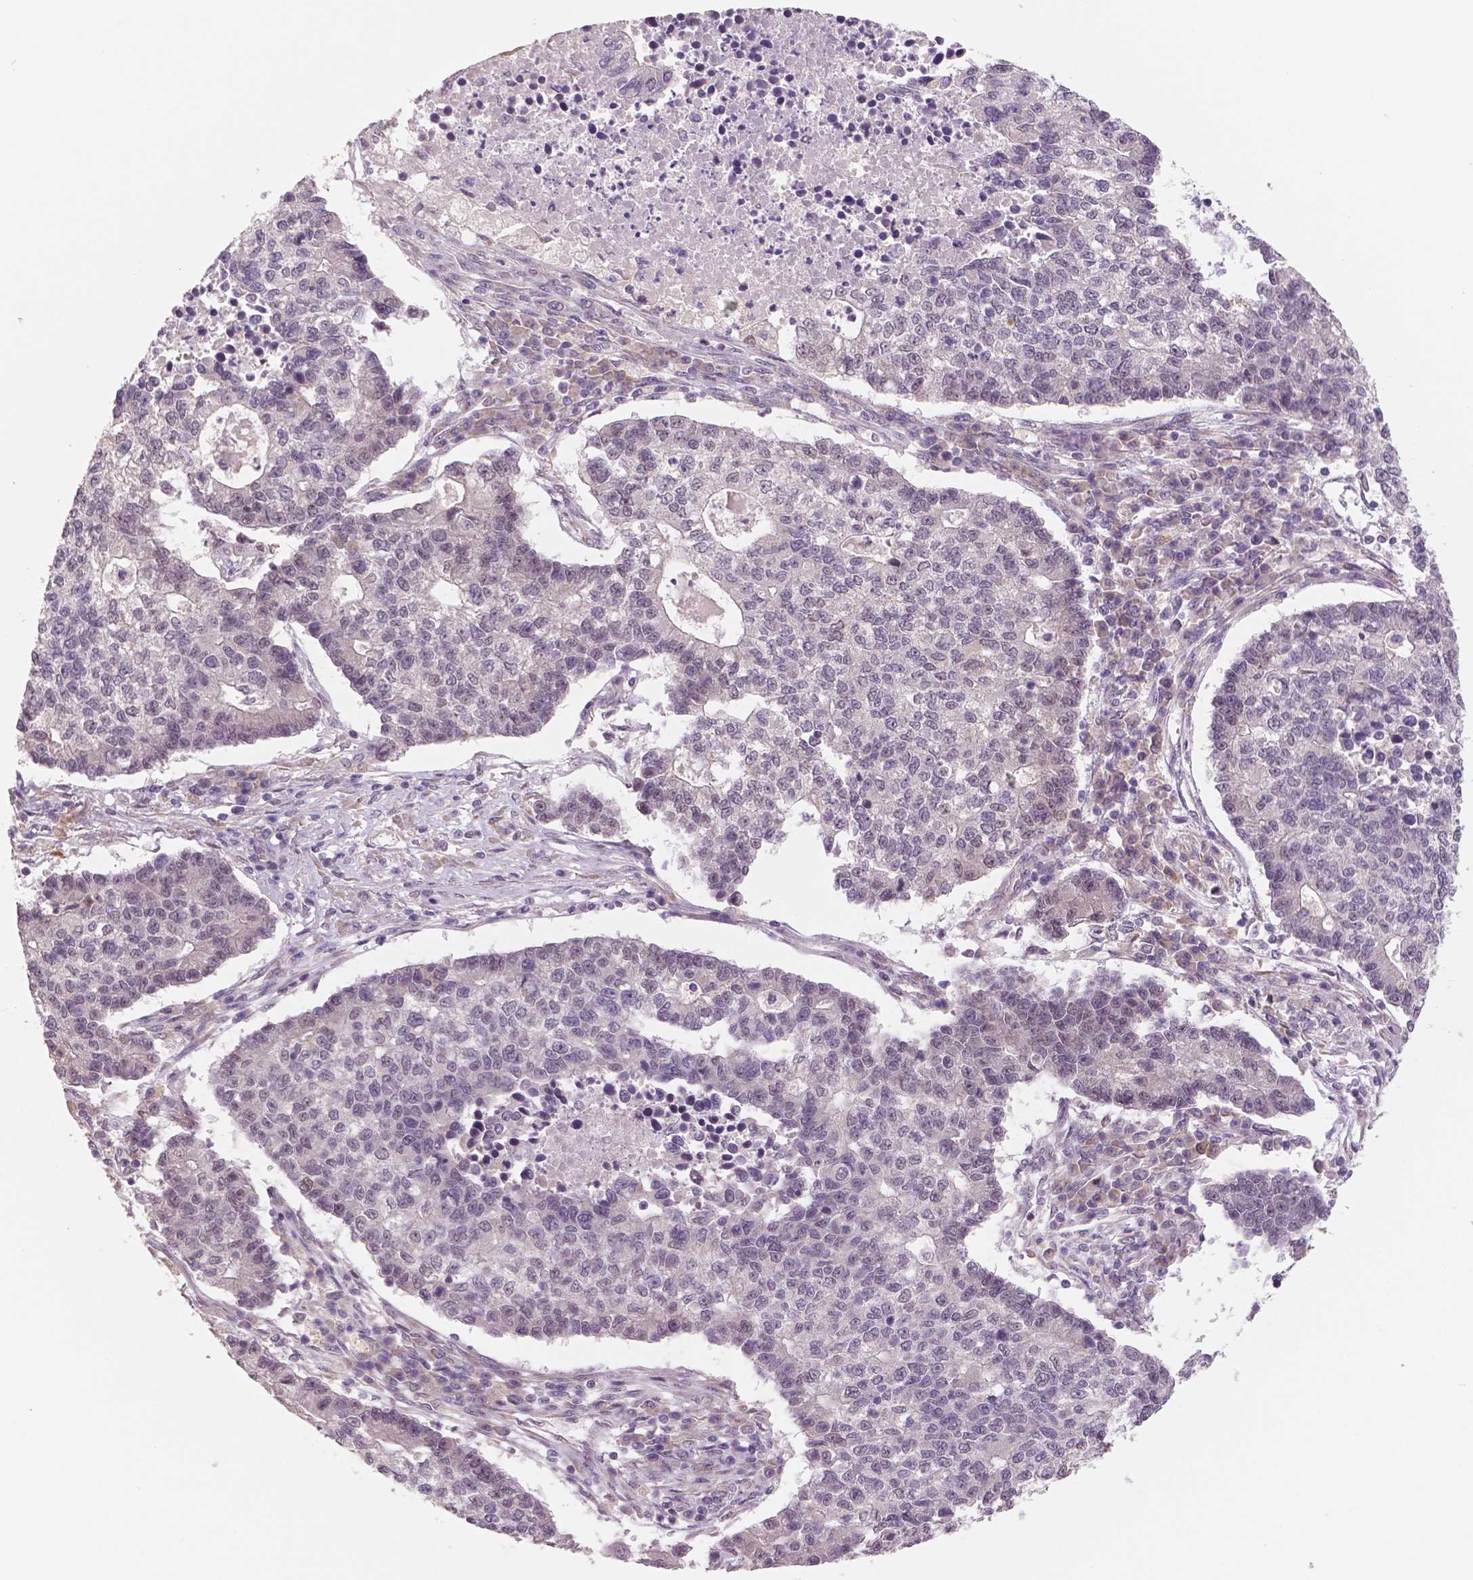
{"staining": {"intensity": "negative", "quantity": "none", "location": "none"}, "tissue": "lung cancer", "cell_type": "Tumor cells", "image_type": "cancer", "snomed": [{"axis": "morphology", "description": "Adenocarcinoma, NOS"}, {"axis": "topography", "description": "Lung"}], "caption": "Adenocarcinoma (lung) stained for a protein using IHC demonstrates no positivity tumor cells.", "gene": "STAT3", "patient": {"sex": "male", "age": 57}}